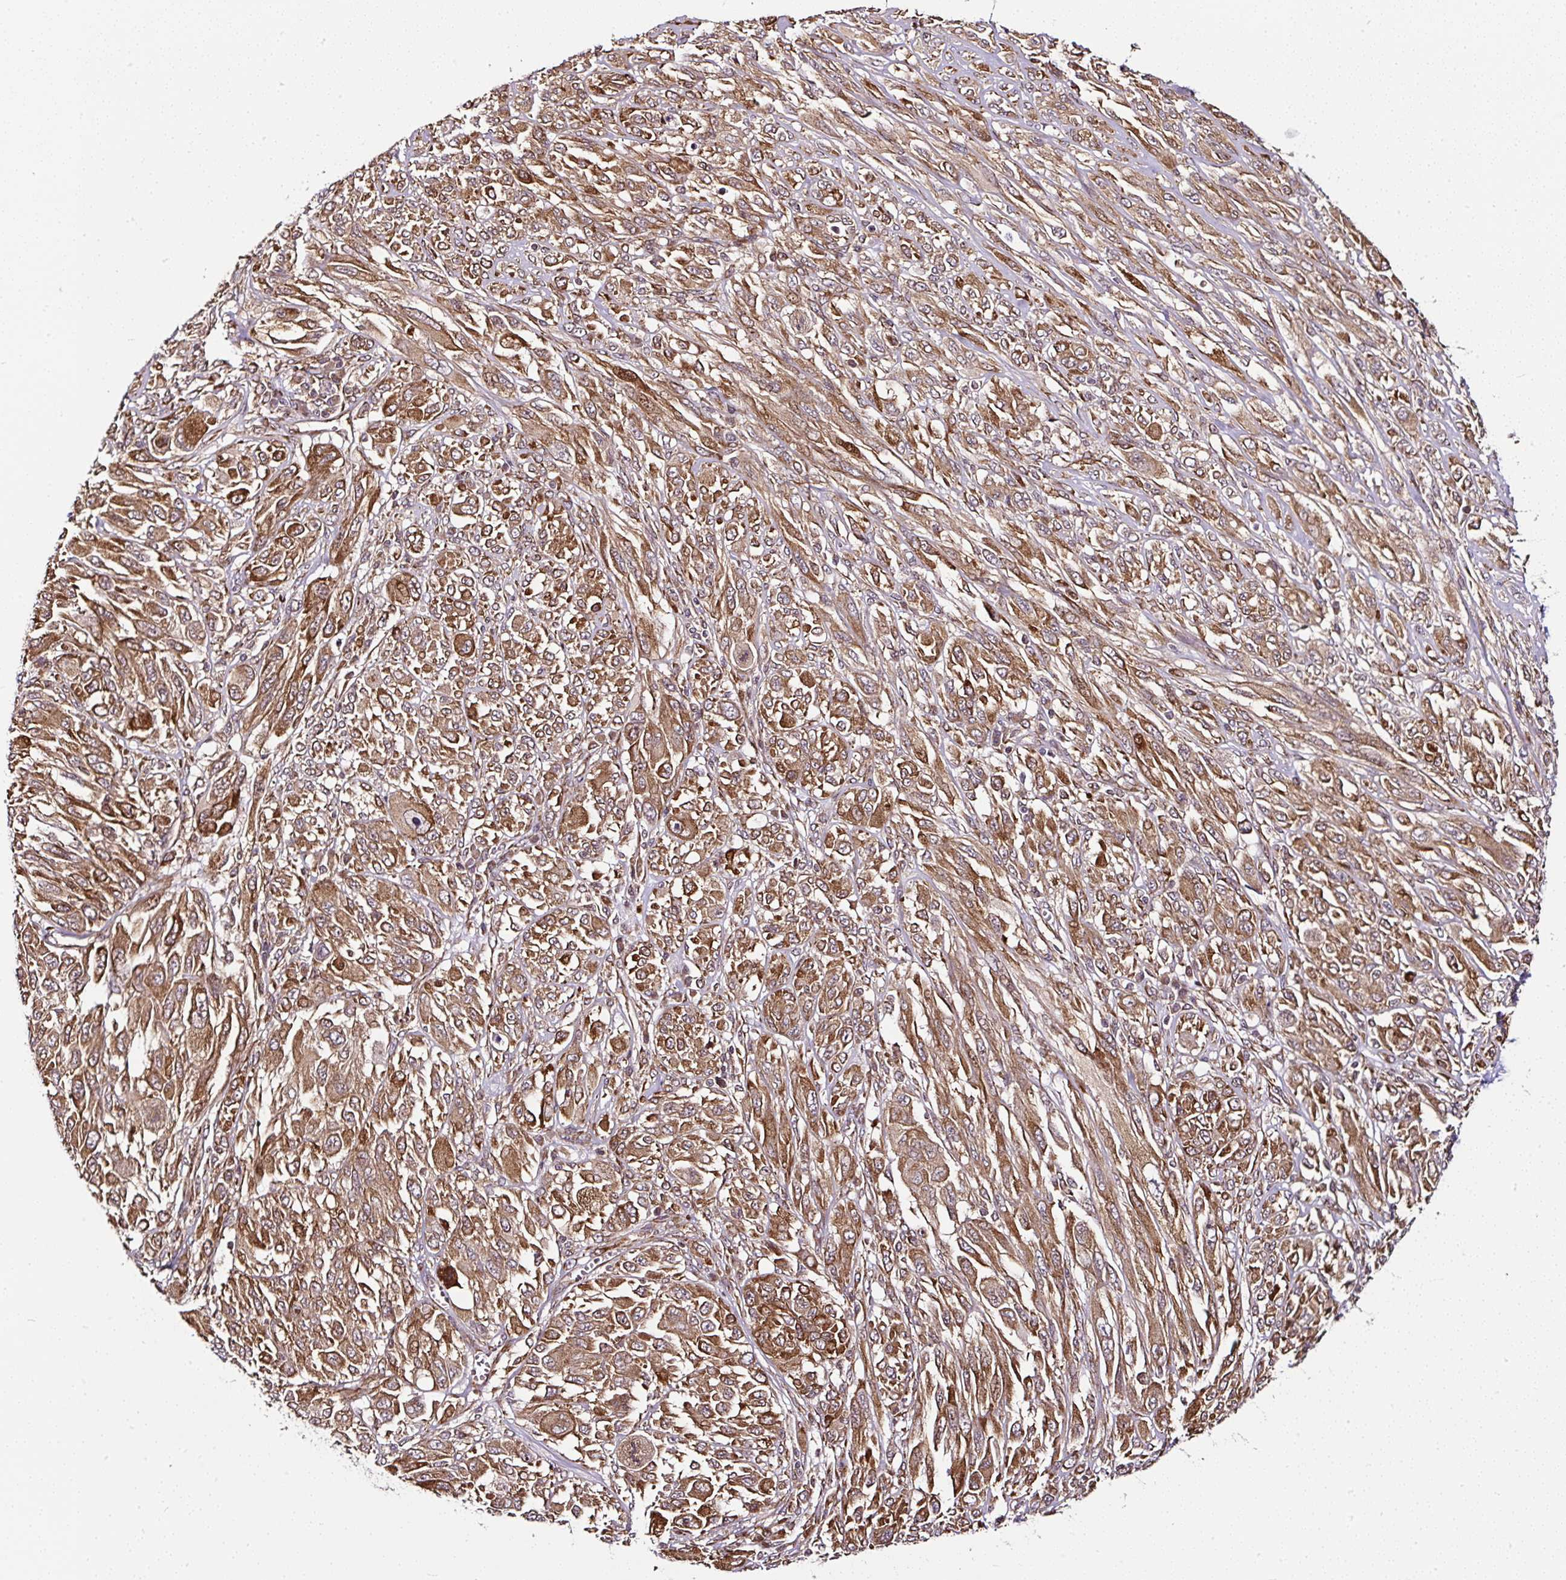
{"staining": {"intensity": "moderate", "quantity": ">75%", "location": "cytoplasmic/membranous"}, "tissue": "melanoma", "cell_type": "Tumor cells", "image_type": "cancer", "snomed": [{"axis": "morphology", "description": "Malignant melanoma, NOS"}, {"axis": "topography", "description": "Skin"}], "caption": "Immunohistochemistry of human melanoma displays medium levels of moderate cytoplasmic/membranous positivity in about >75% of tumor cells.", "gene": "KDM4E", "patient": {"sex": "female", "age": 91}}